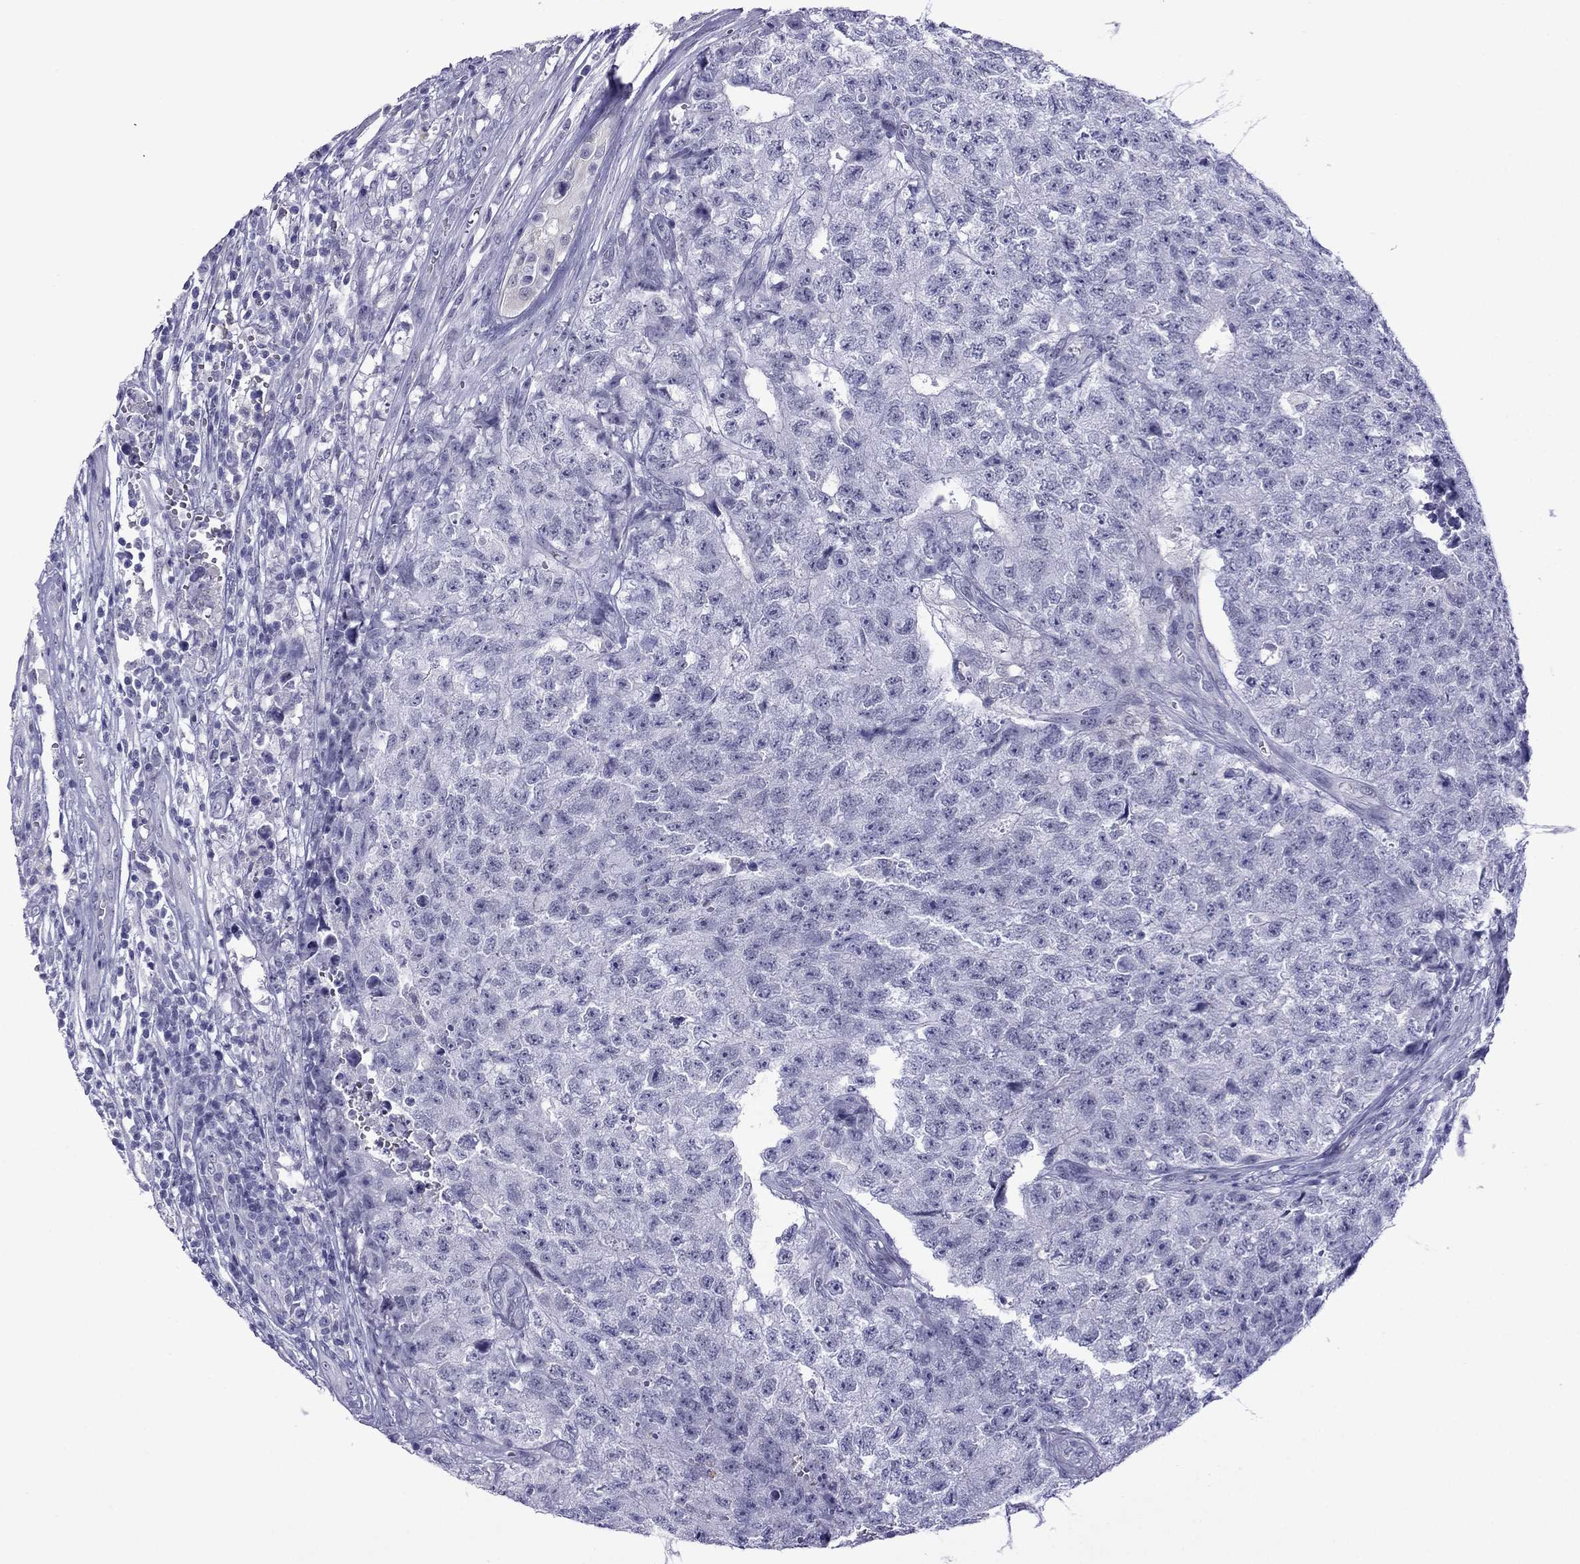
{"staining": {"intensity": "negative", "quantity": "none", "location": "none"}, "tissue": "testis cancer", "cell_type": "Tumor cells", "image_type": "cancer", "snomed": [{"axis": "morphology", "description": "Seminoma, NOS"}, {"axis": "morphology", "description": "Carcinoma, Embryonal, NOS"}, {"axis": "topography", "description": "Testis"}], "caption": "The immunohistochemistry (IHC) micrograph has no significant expression in tumor cells of testis cancer (seminoma) tissue.", "gene": "MYLK3", "patient": {"sex": "male", "age": 22}}